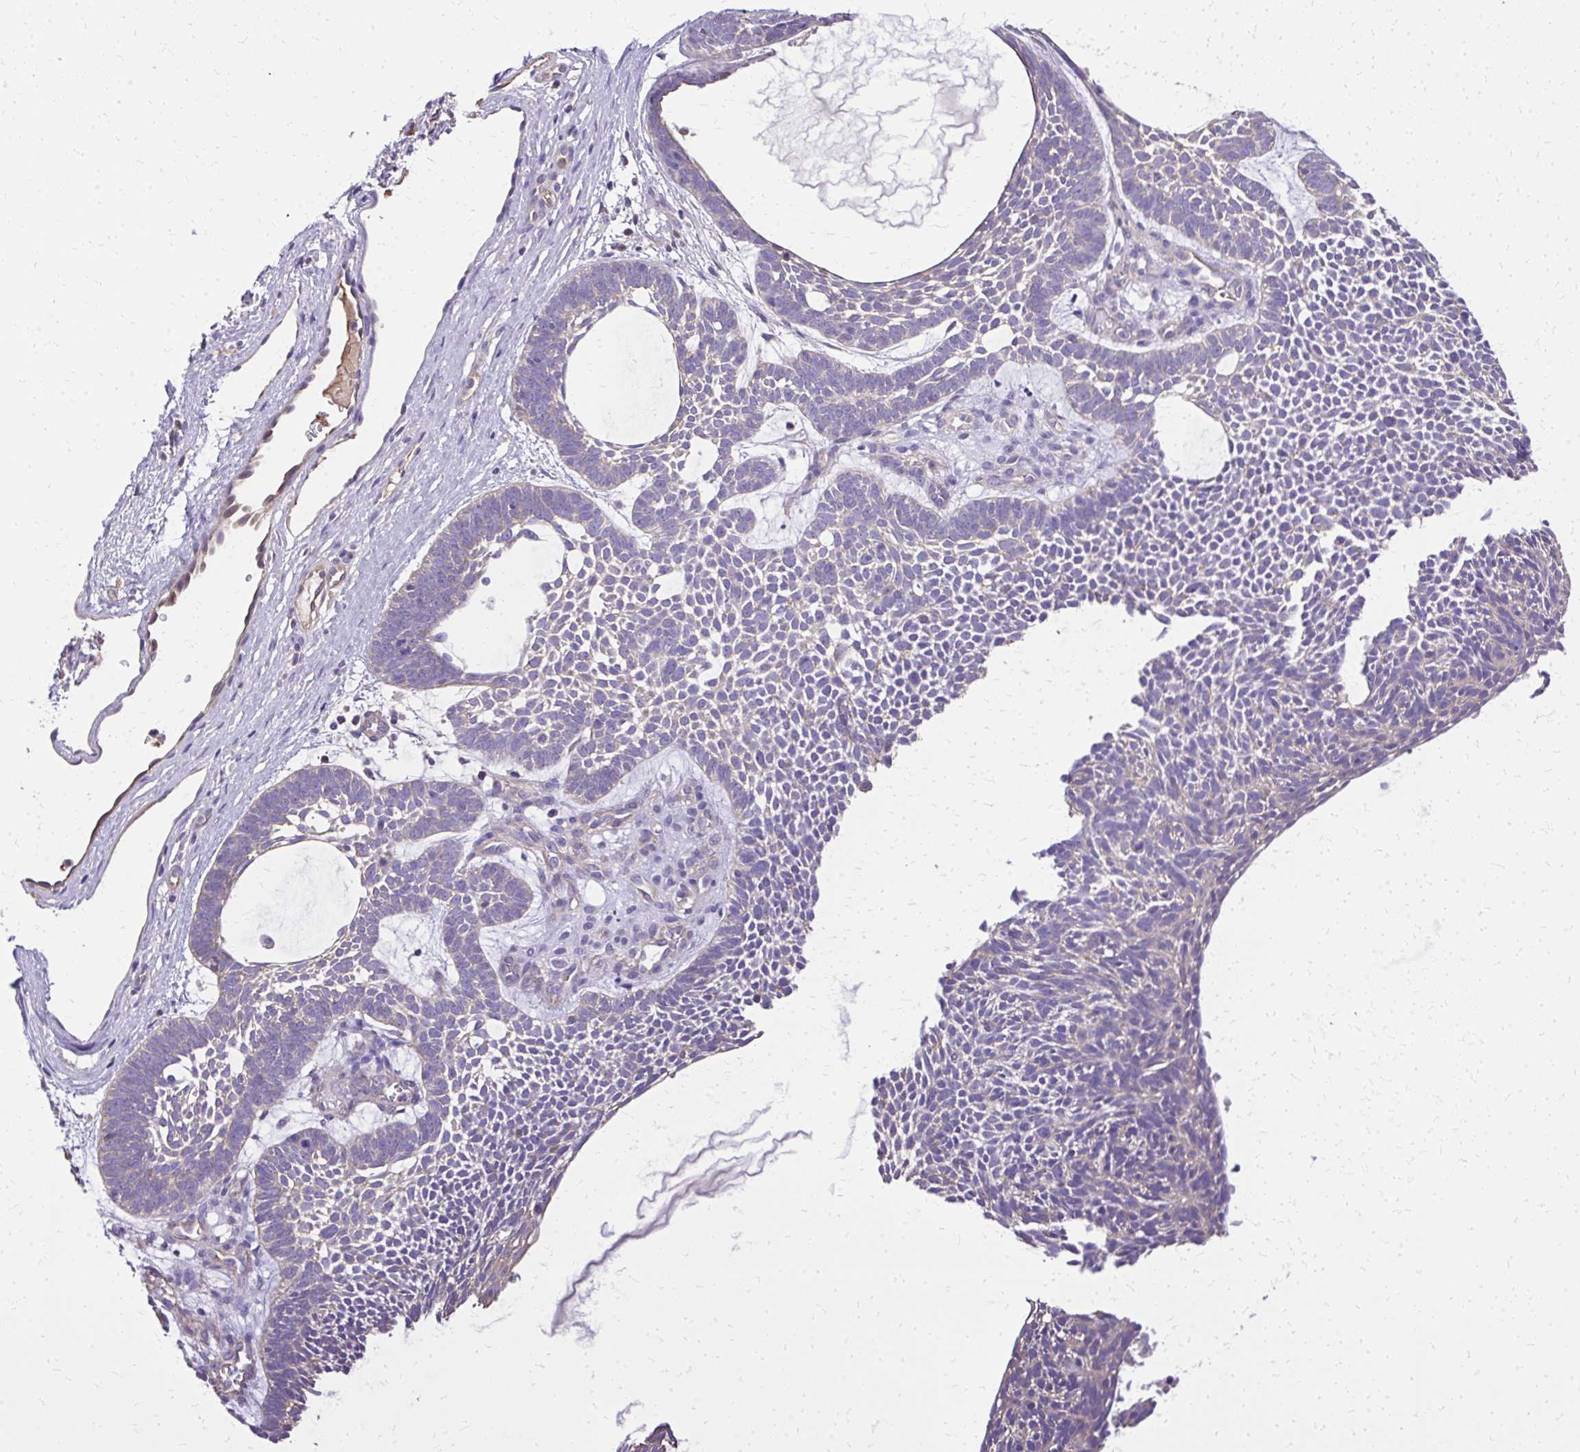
{"staining": {"intensity": "weak", "quantity": "<25%", "location": "cytoplasmic/membranous"}, "tissue": "skin cancer", "cell_type": "Tumor cells", "image_type": "cancer", "snomed": [{"axis": "morphology", "description": "Basal cell carcinoma"}, {"axis": "topography", "description": "Skin"}, {"axis": "topography", "description": "Skin of face"}], "caption": "Micrograph shows no protein staining in tumor cells of skin cancer tissue. Nuclei are stained in blue.", "gene": "RUNDC3B", "patient": {"sex": "male", "age": 83}}